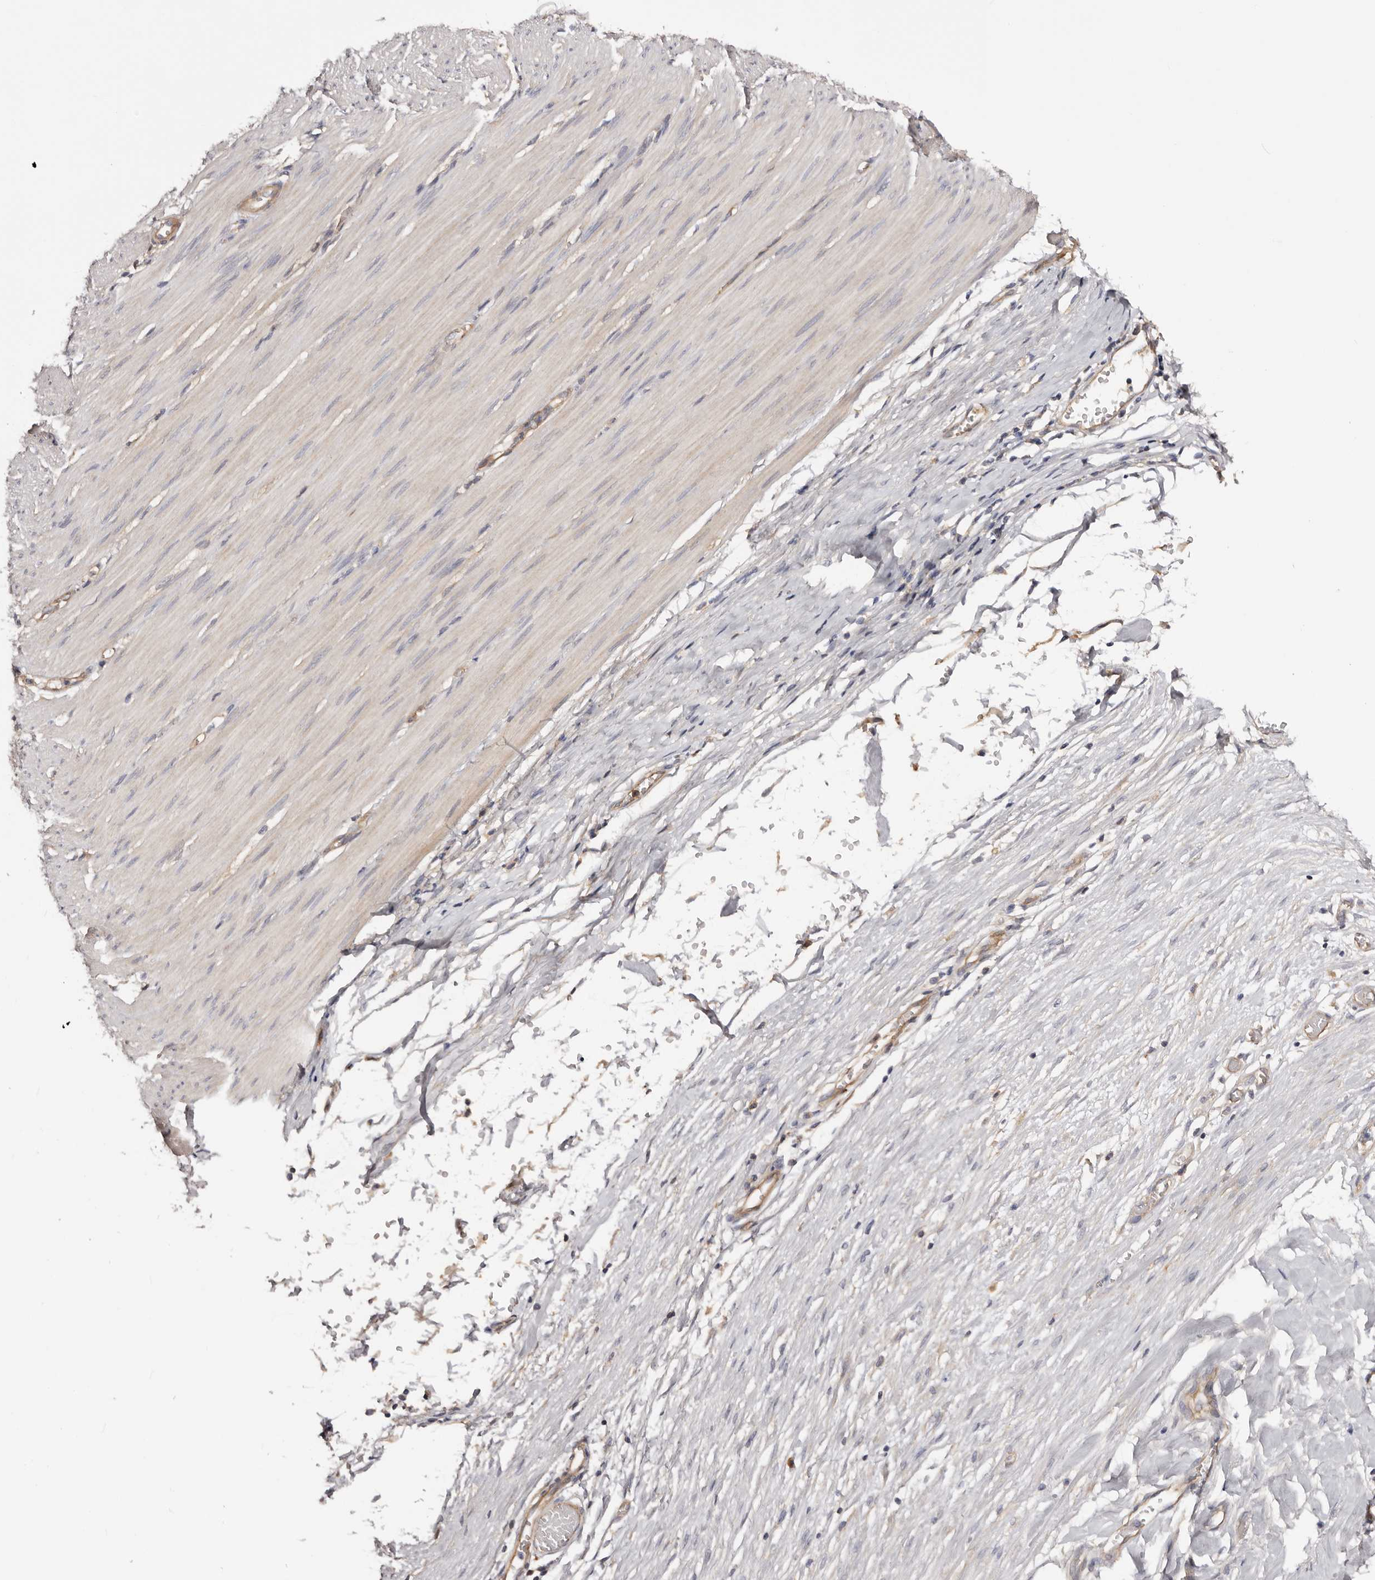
{"staining": {"intensity": "negative", "quantity": "none", "location": "none"}, "tissue": "smooth muscle", "cell_type": "Smooth muscle cells", "image_type": "normal", "snomed": [{"axis": "morphology", "description": "Normal tissue, NOS"}, {"axis": "morphology", "description": "Adenocarcinoma, NOS"}, {"axis": "topography", "description": "Colon"}, {"axis": "topography", "description": "Peripheral nerve tissue"}], "caption": "This image is of normal smooth muscle stained with immunohistochemistry to label a protein in brown with the nuclei are counter-stained blue. There is no staining in smooth muscle cells. (DAB immunohistochemistry (IHC) with hematoxylin counter stain).", "gene": "DMRT2", "patient": {"sex": "male", "age": 14}}